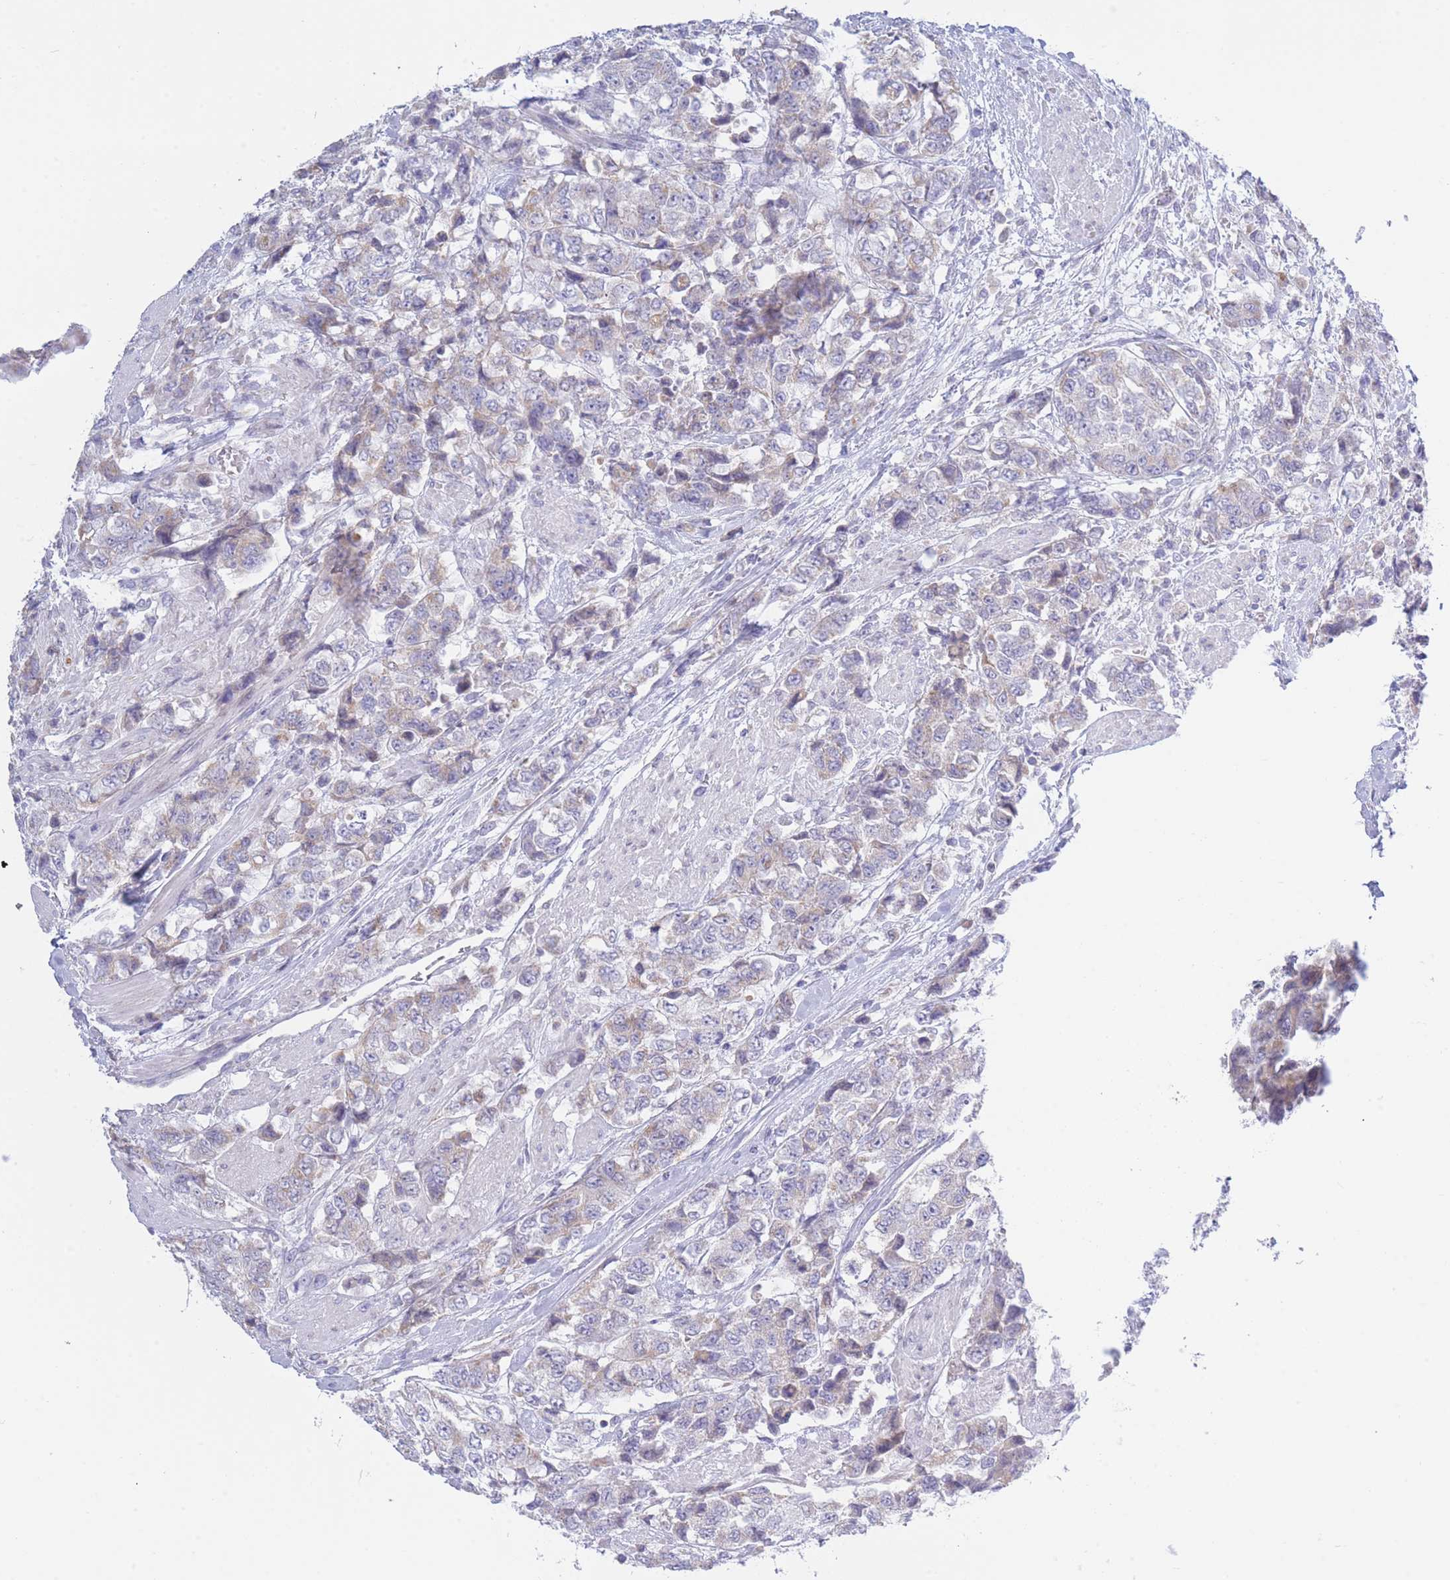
{"staining": {"intensity": "negative", "quantity": "none", "location": "none"}, "tissue": "urothelial cancer", "cell_type": "Tumor cells", "image_type": "cancer", "snomed": [{"axis": "morphology", "description": "Urothelial carcinoma, High grade"}, {"axis": "topography", "description": "Urinary bladder"}], "caption": "Tumor cells show no significant protein expression in urothelial cancer.", "gene": "NANP", "patient": {"sex": "female", "age": 78}}